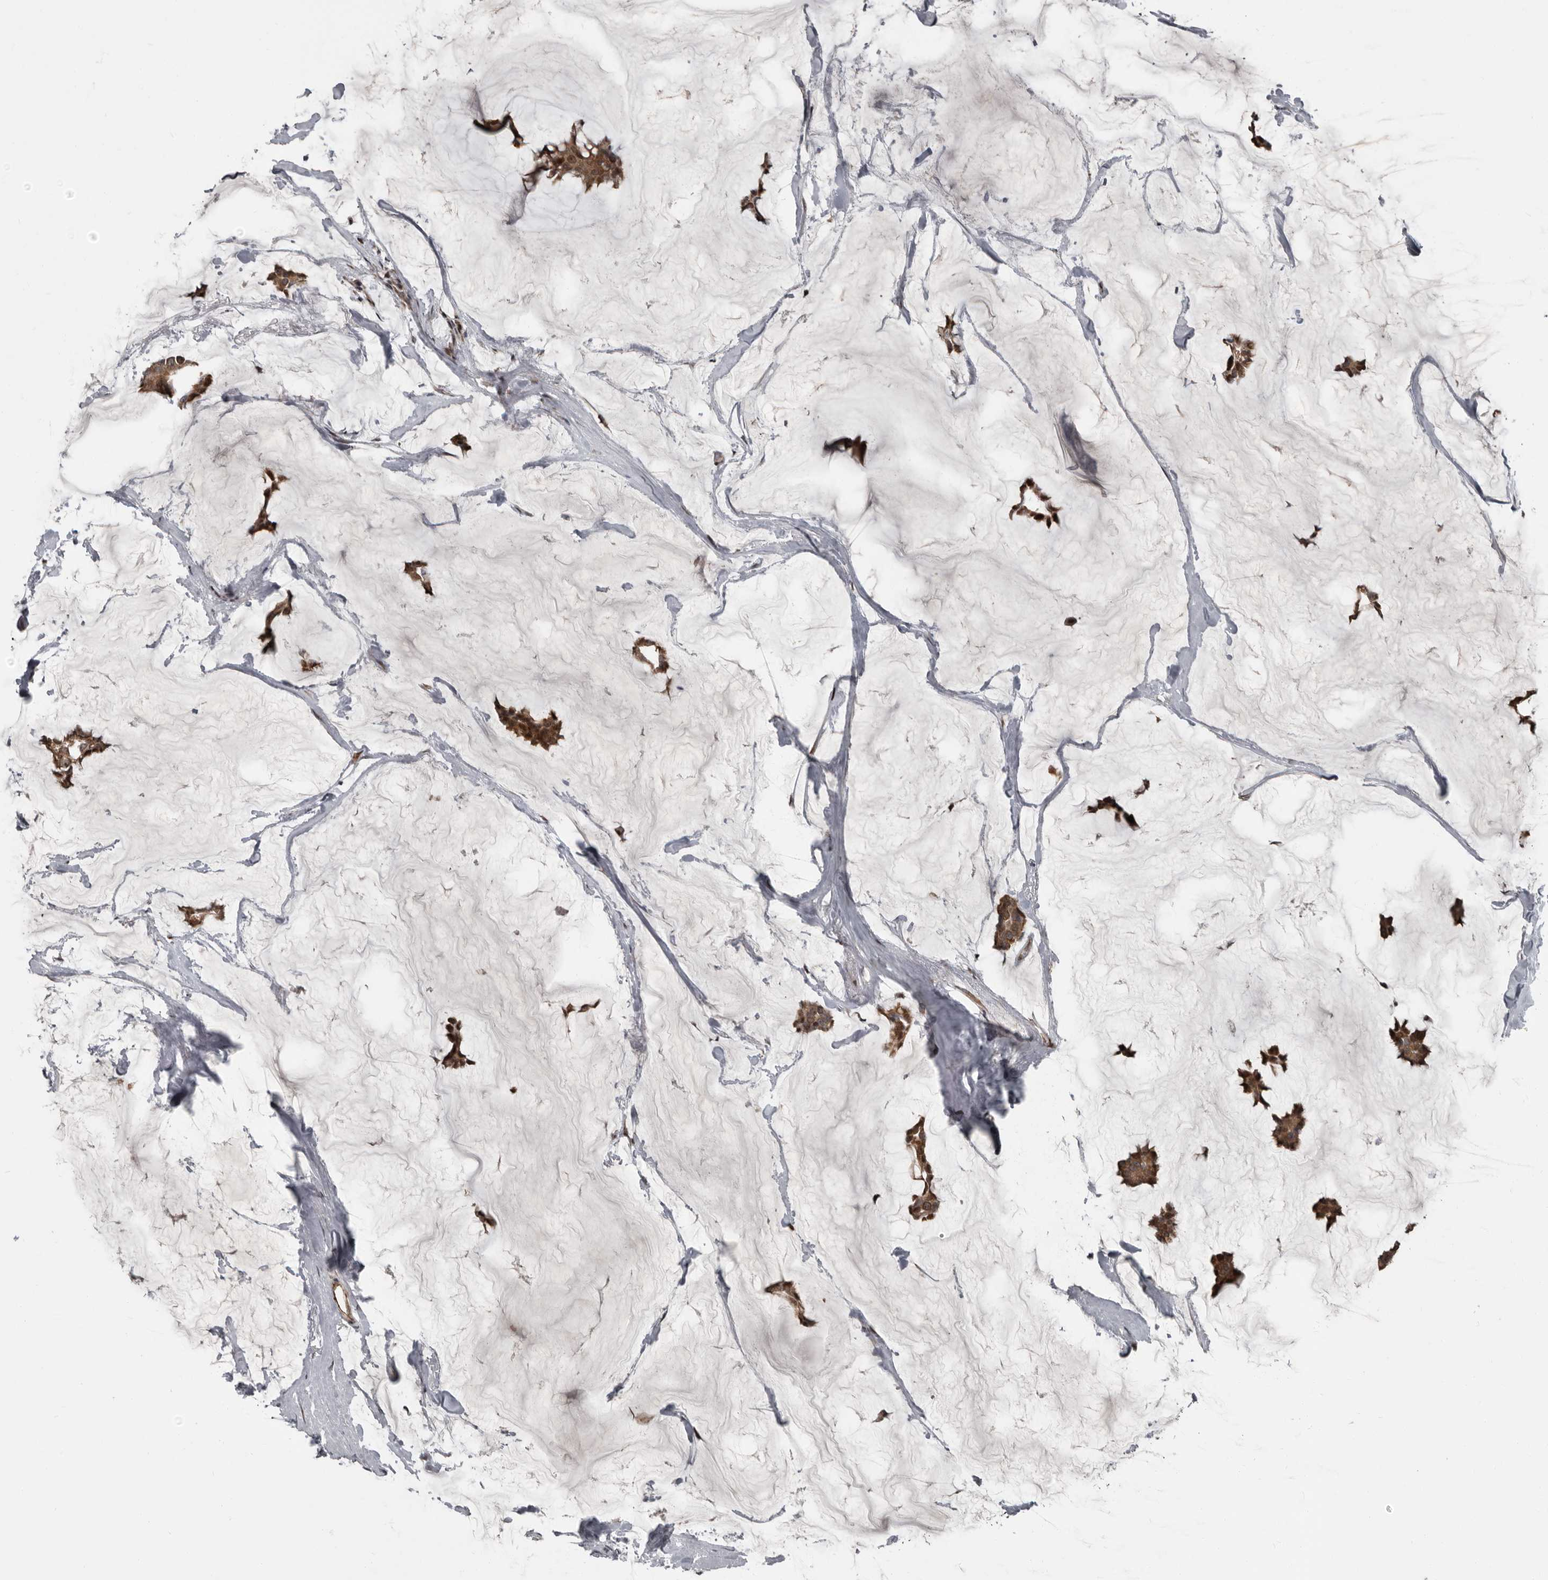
{"staining": {"intensity": "moderate", "quantity": ">75%", "location": "cytoplasmic/membranous,nuclear"}, "tissue": "breast cancer", "cell_type": "Tumor cells", "image_type": "cancer", "snomed": [{"axis": "morphology", "description": "Duct carcinoma"}, {"axis": "topography", "description": "Breast"}], "caption": "Immunohistochemistry image of human breast cancer (intraductal carcinoma) stained for a protein (brown), which reveals medium levels of moderate cytoplasmic/membranous and nuclear staining in approximately >75% of tumor cells.", "gene": "CHD1L", "patient": {"sex": "female", "age": 93}}